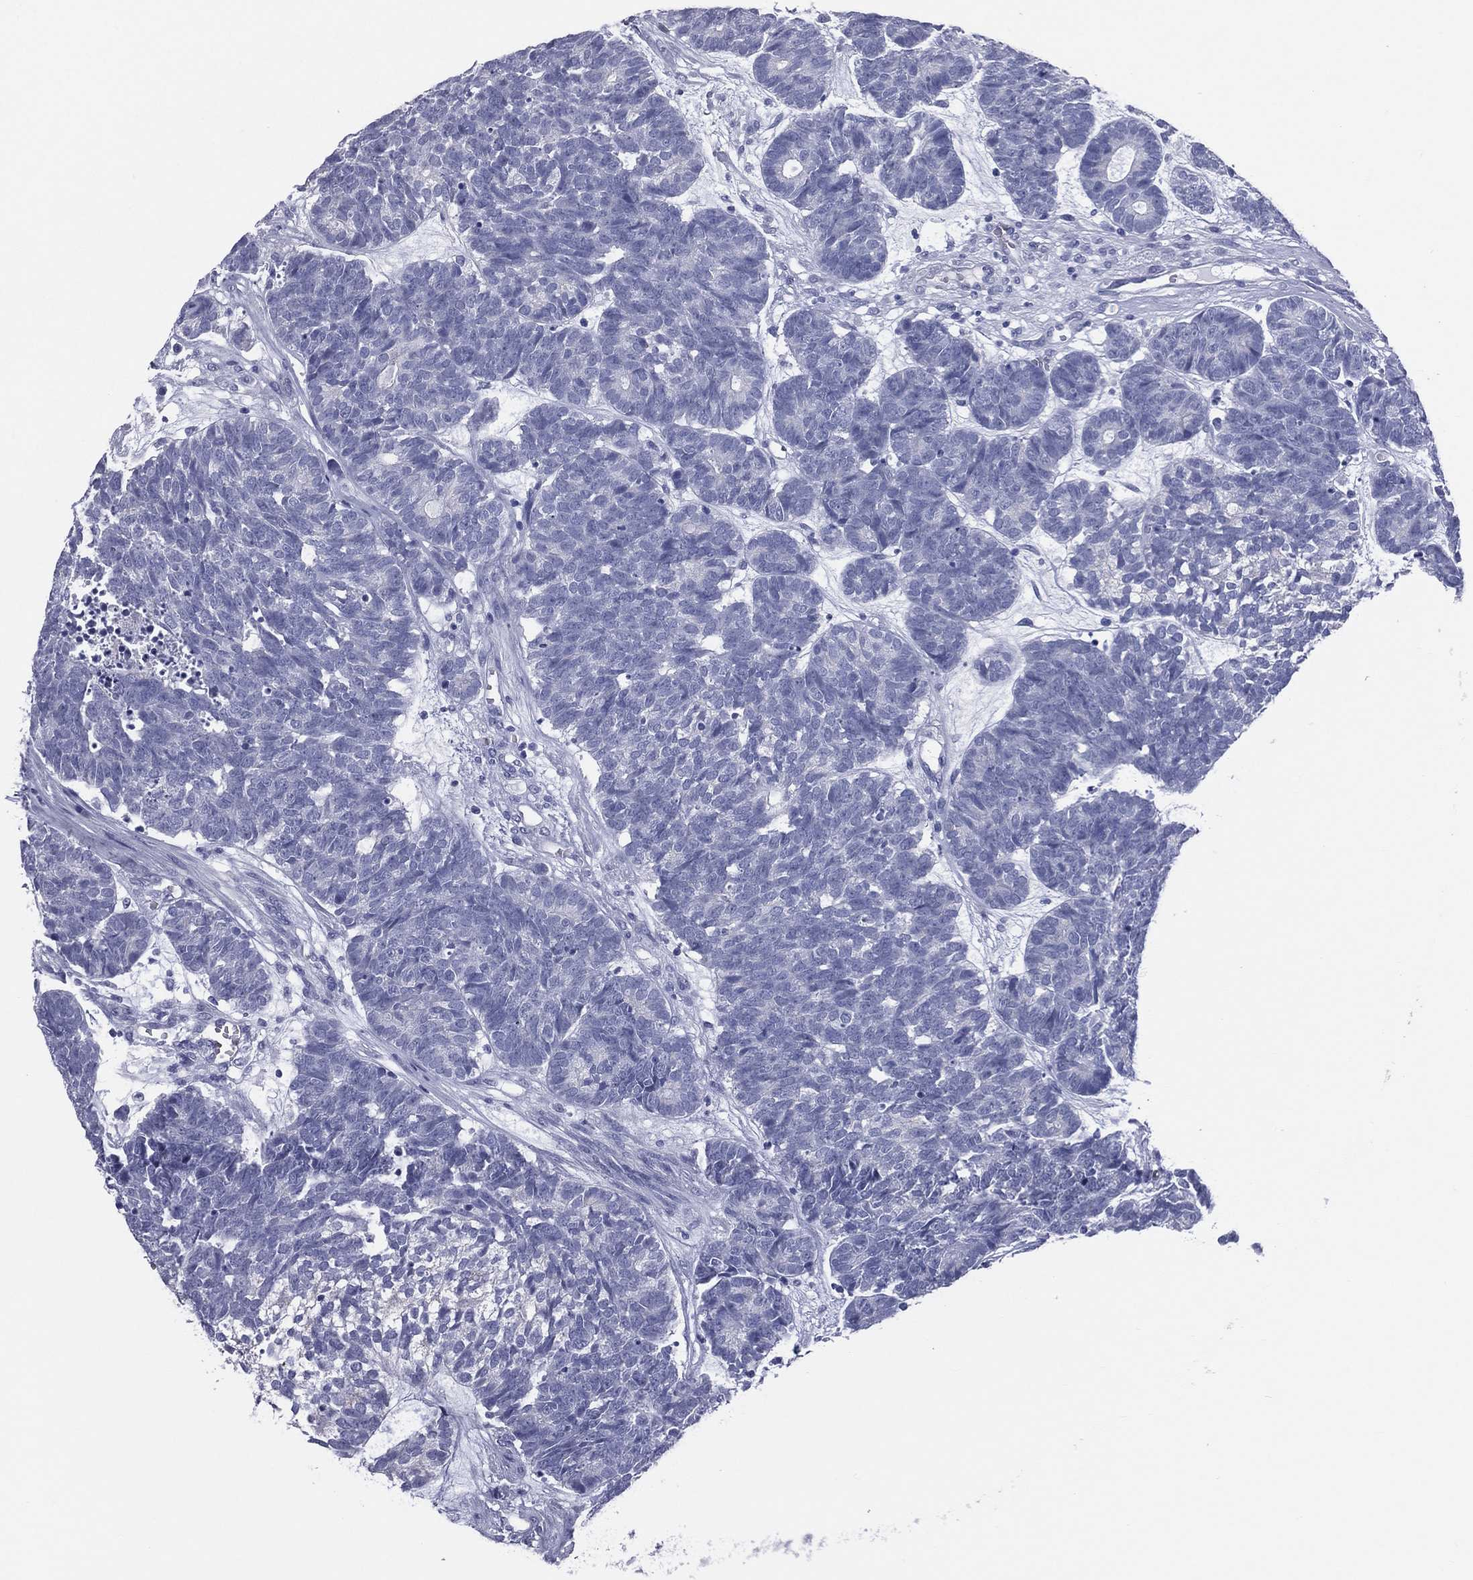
{"staining": {"intensity": "negative", "quantity": "none", "location": "none"}, "tissue": "head and neck cancer", "cell_type": "Tumor cells", "image_type": "cancer", "snomed": [{"axis": "morphology", "description": "Adenocarcinoma, NOS"}, {"axis": "topography", "description": "Head-Neck"}], "caption": "Immunohistochemistry (IHC) of head and neck cancer (adenocarcinoma) displays no expression in tumor cells.", "gene": "MLN", "patient": {"sex": "female", "age": 81}}